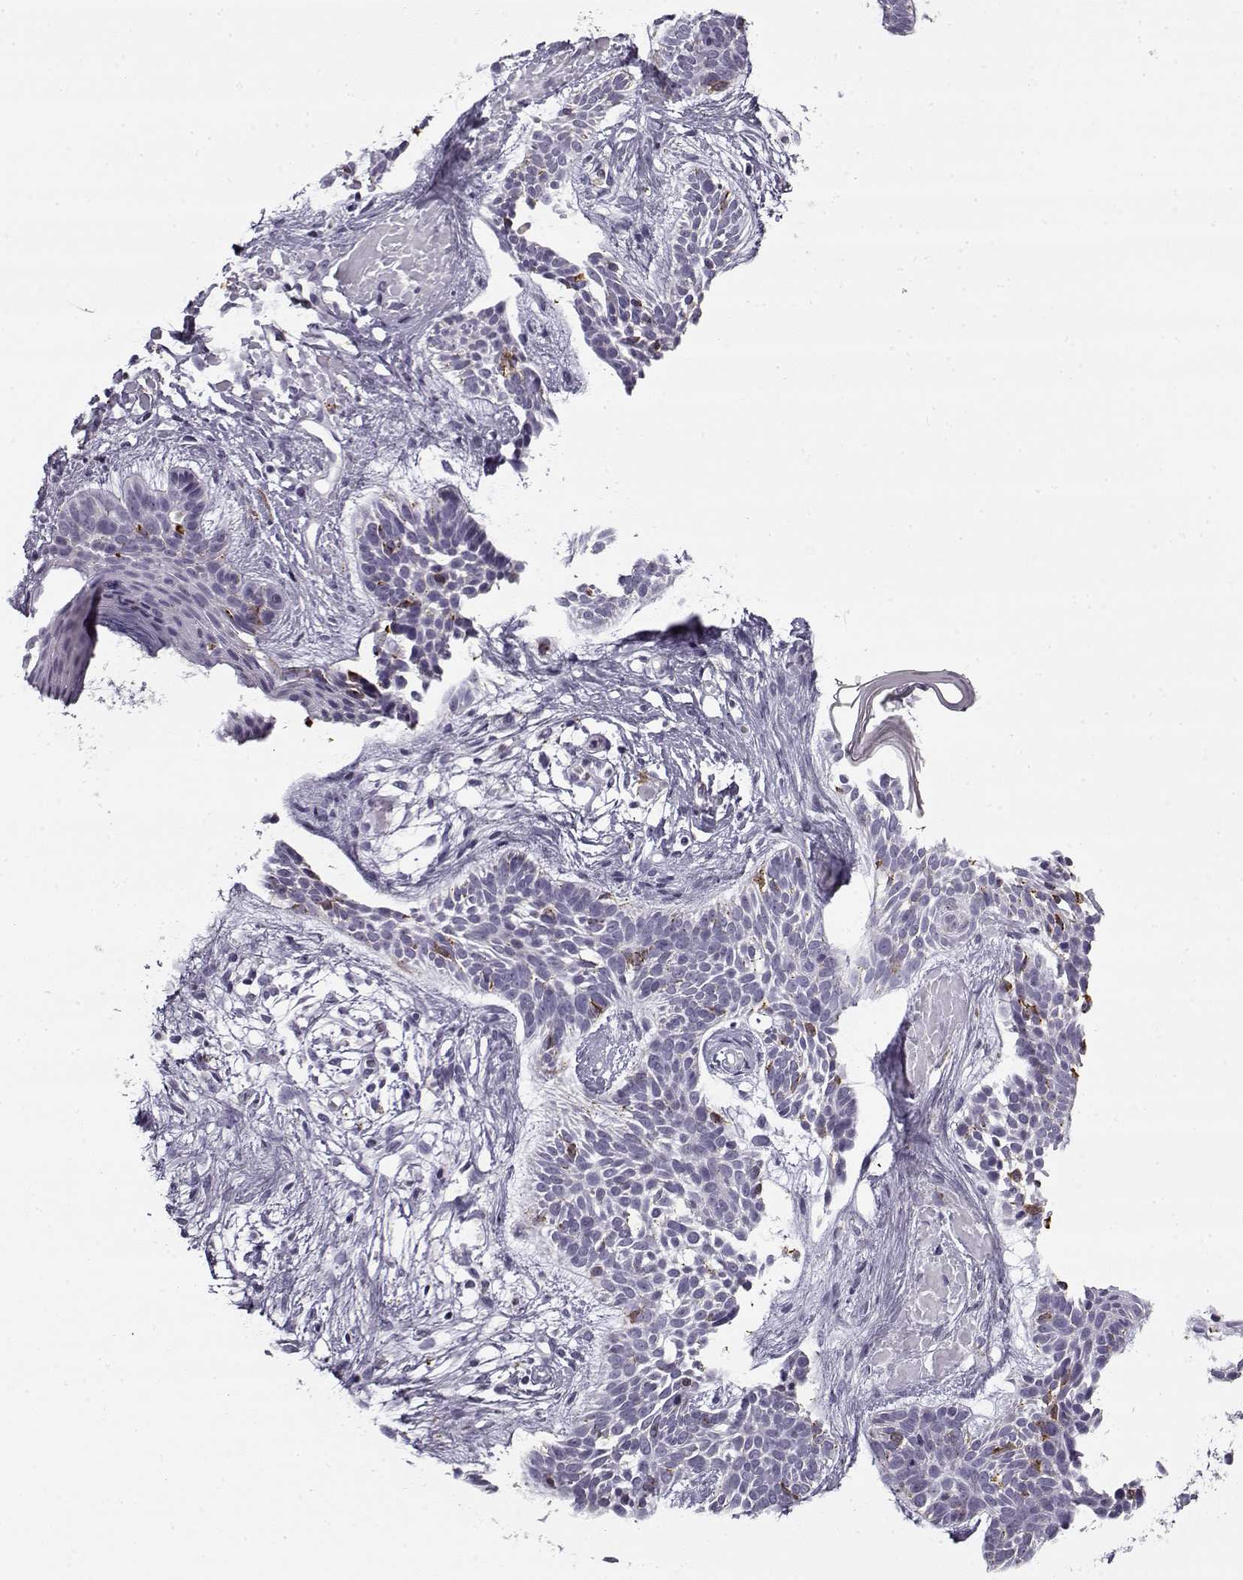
{"staining": {"intensity": "negative", "quantity": "none", "location": "none"}, "tissue": "skin cancer", "cell_type": "Tumor cells", "image_type": "cancer", "snomed": [{"axis": "morphology", "description": "Basal cell carcinoma"}, {"axis": "topography", "description": "Skin"}], "caption": "A histopathology image of human skin cancer is negative for staining in tumor cells.", "gene": "SNCA", "patient": {"sex": "male", "age": 85}}